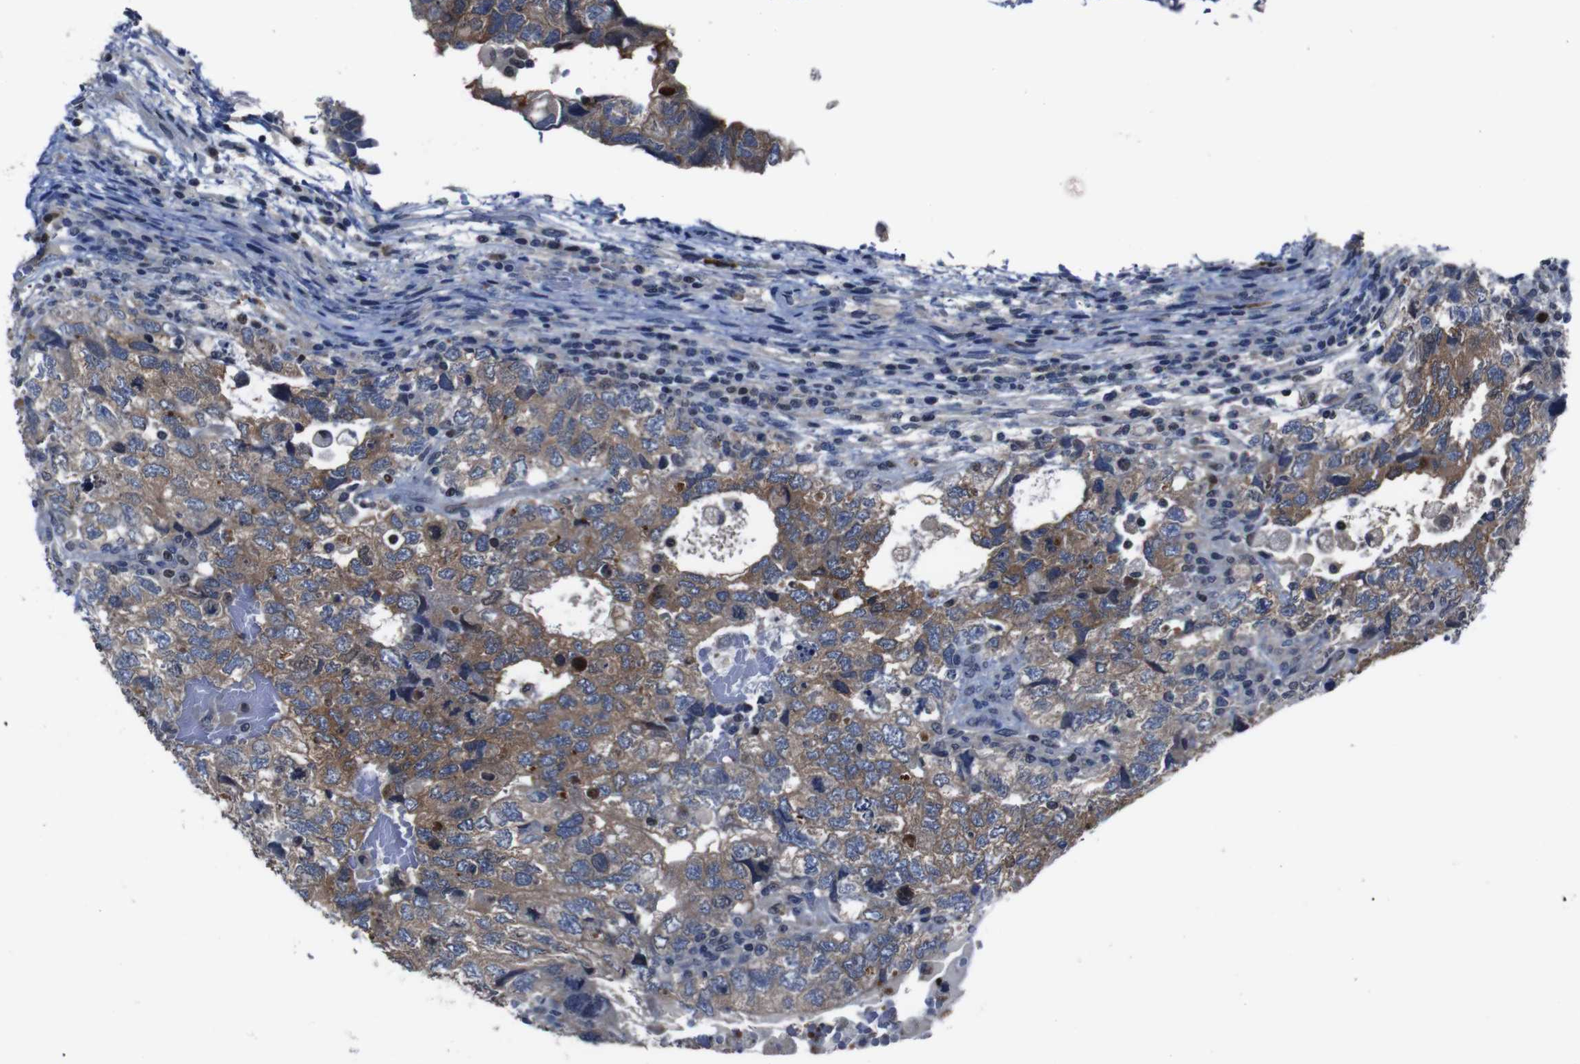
{"staining": {"intensity": "moderate", "quantity": "25%-75%", "location": "cytoplasmic/membranous"}, "tissue": "testis cancer", "cell_type": "Tumor cells", "image_type": "cancer", "snomed": [{"axis": "morphology", "description": "Carcinoma, Embryonal, NOS"}, {"axis": "topography", "description": "Testis"}], "caption": "Moderate cytoplasmic/membranous expression for a protein is appreciated in approximately 25%-75% of tumor cells of testis cancer (embryonal carcinoma) using immunohistochemistry (IHC).", "gene": "SEMA4B", "patient": {"sex": "male", "age": 36}}